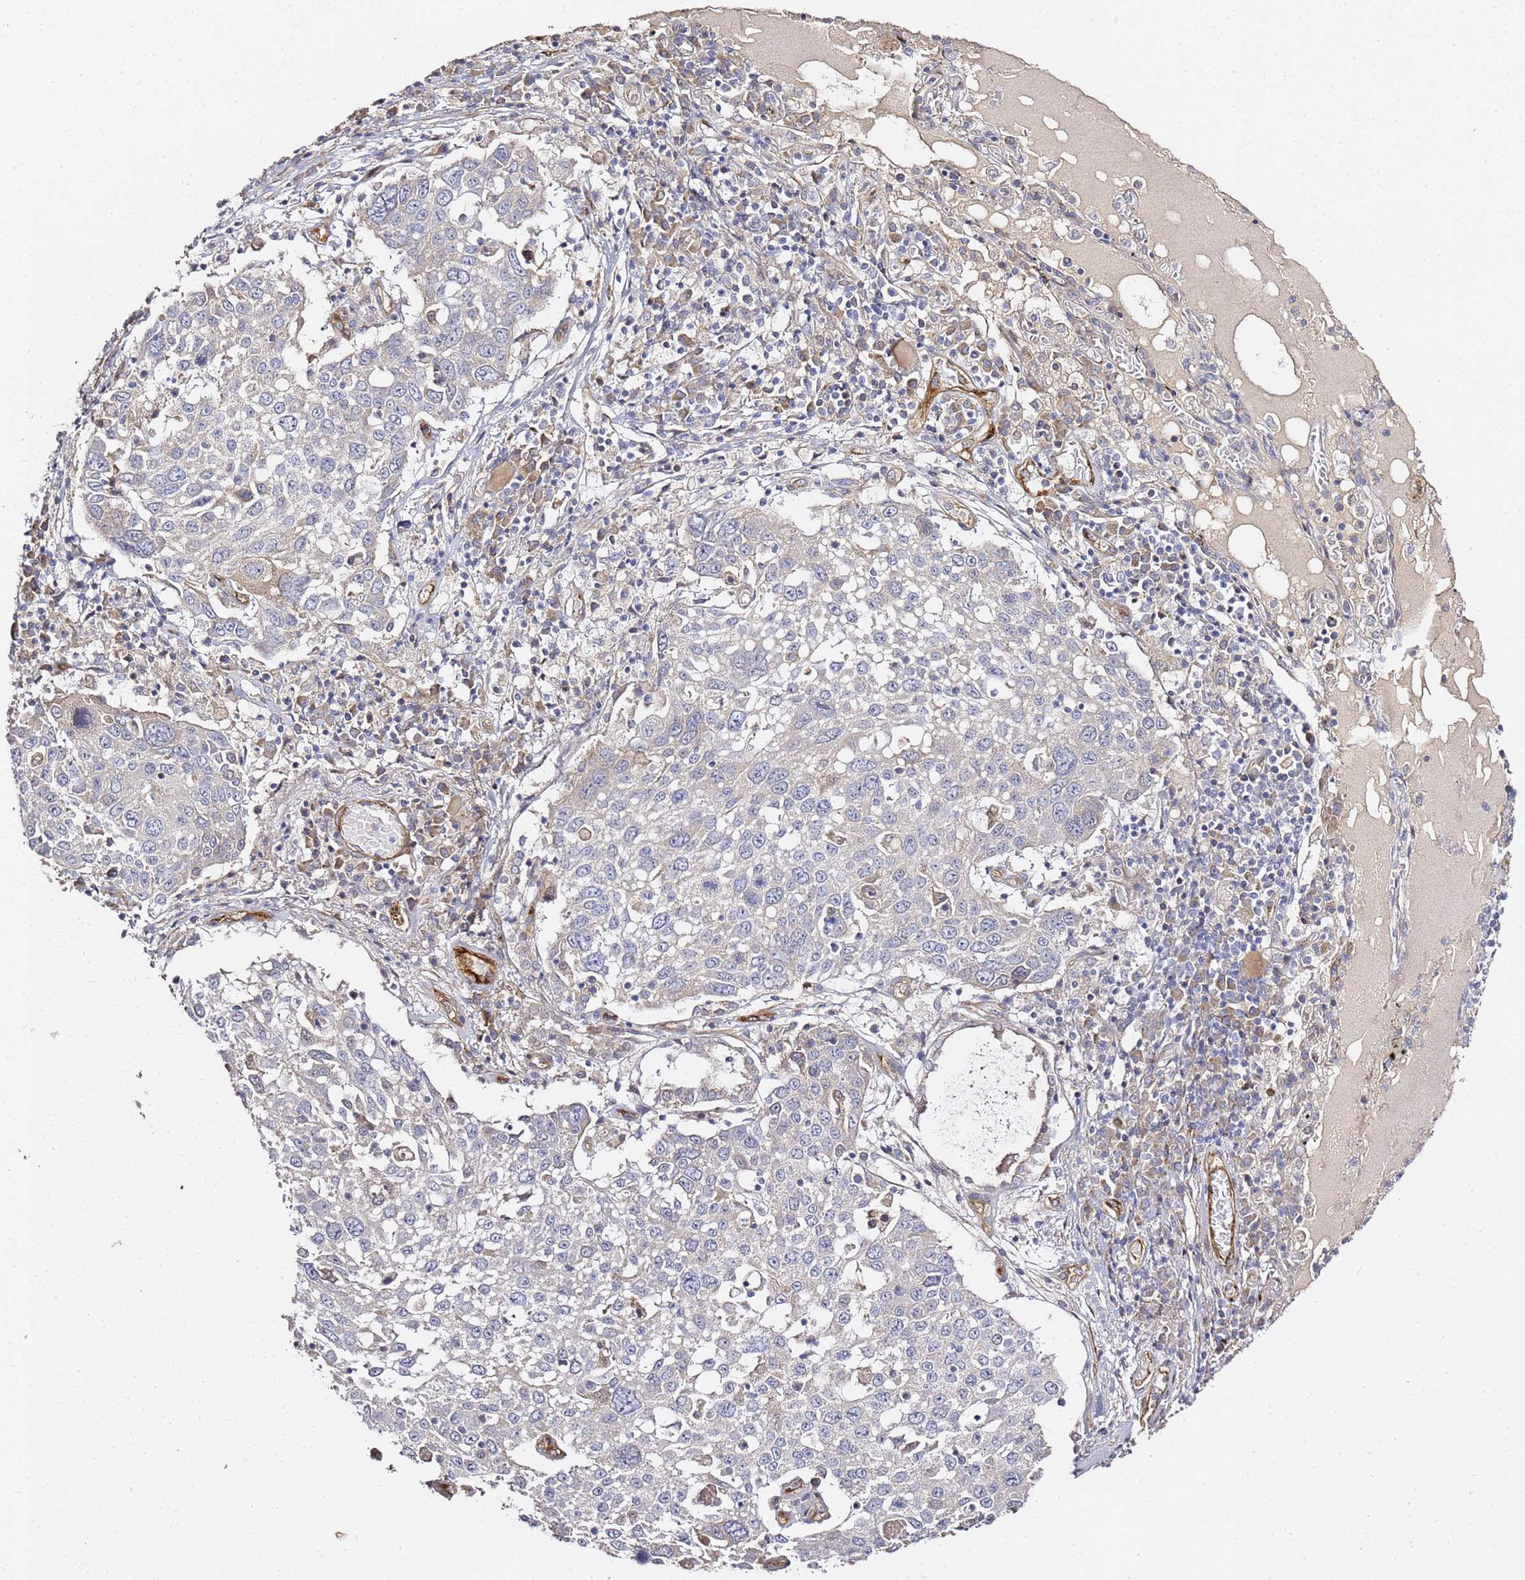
{"staining": {"intensity": "negative", "quantity": "none", "location": "none"}, "tissue": "lung cancer", "cell_type": "Tumor cells", "image_type": "cancer", "snomed": [{"axis": "morphology", "description": "Squamous cell carcinoma, NOS"}, {"axis": "topography", "description": "Lung"}], "caption": "There is no significant staining in tumor cells of lung squamous cell carcinoma.", "gene": "EPS8L1", "patient": {"sex": "male", "age": 65}}